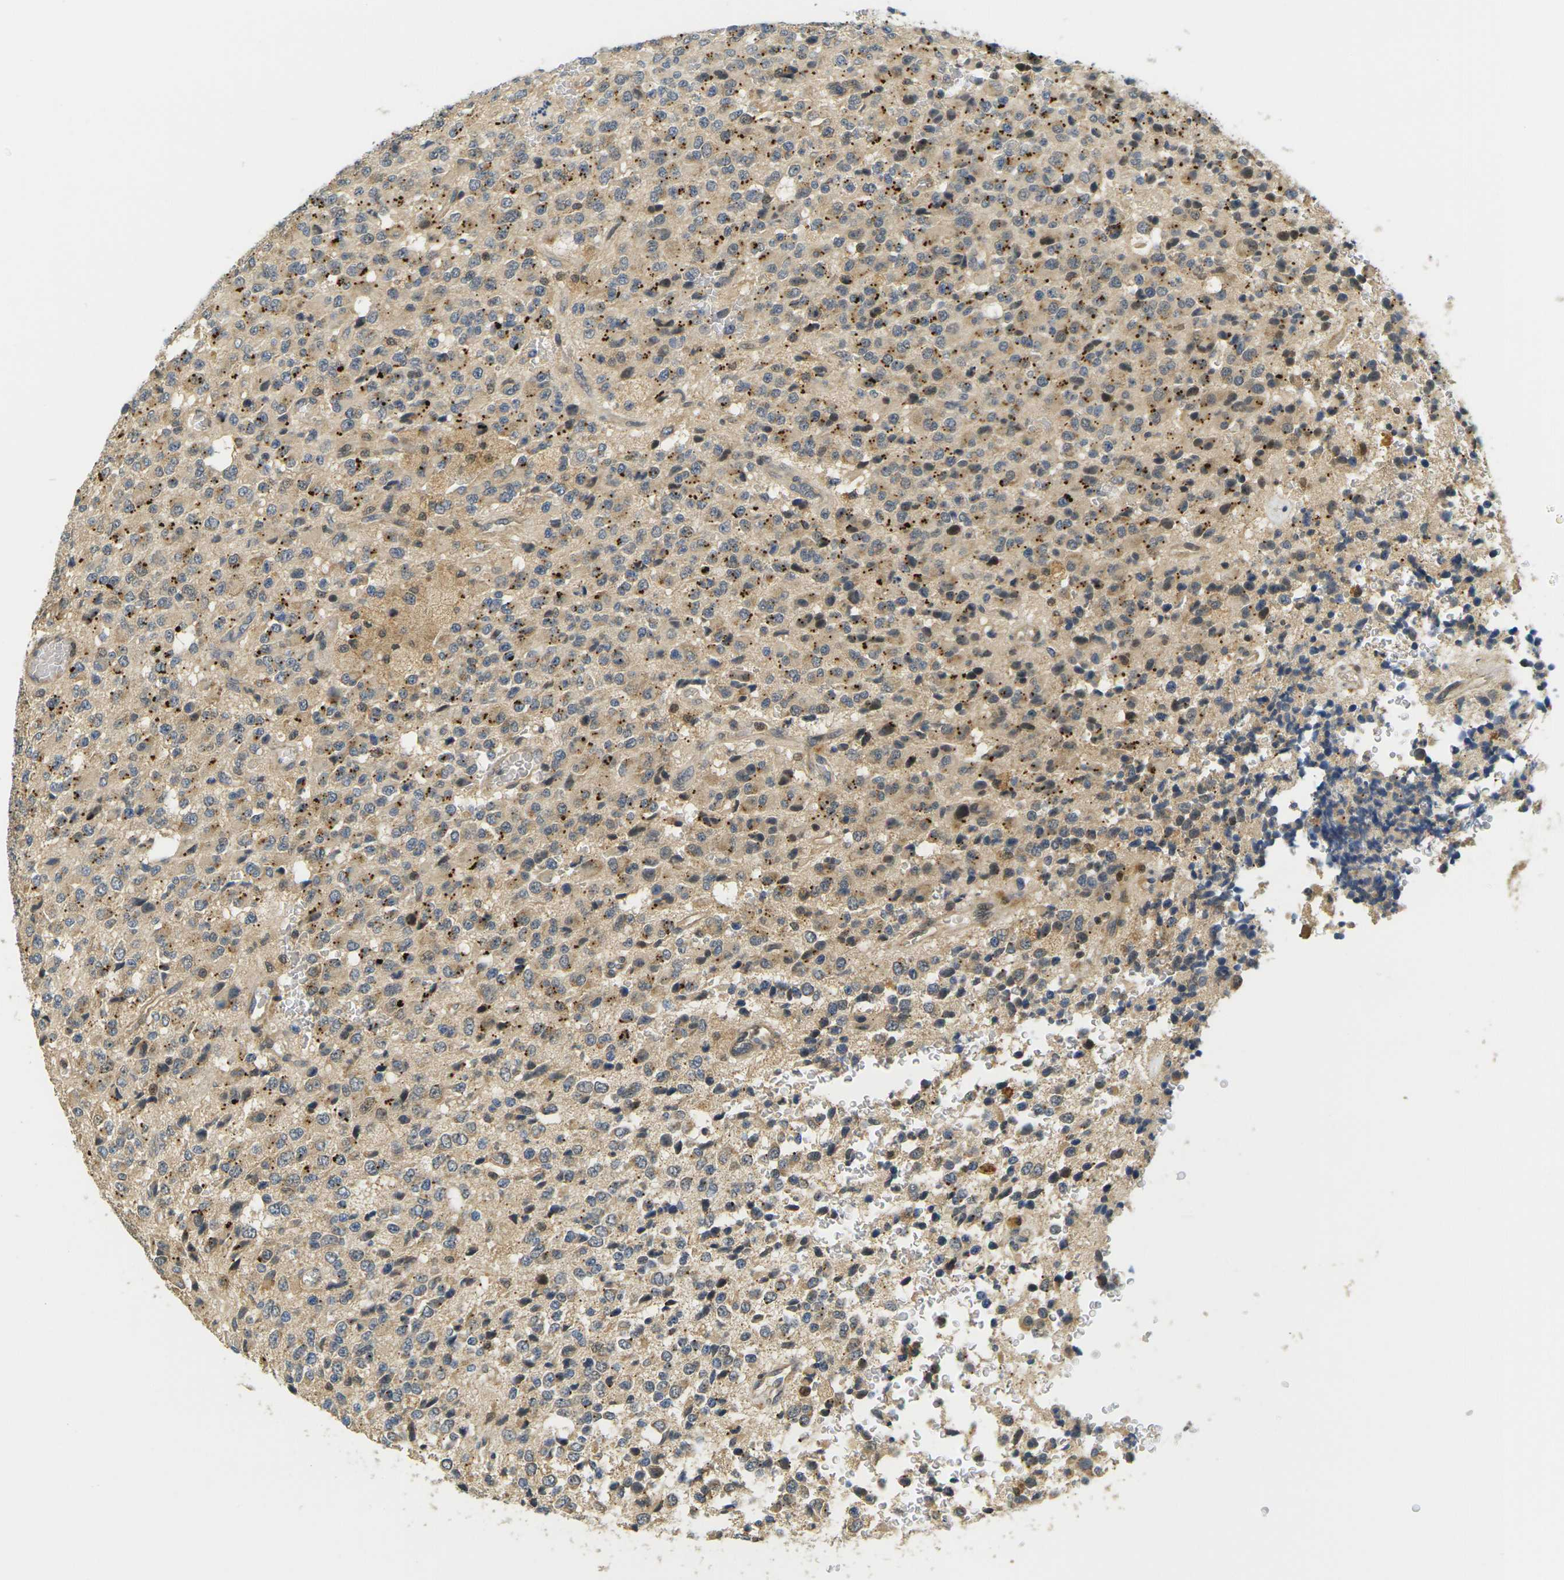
{"staining": {"intensity": "weak", "quantity": ">75%", "location": "cytoplasmic/membranous"}, "tissue": "glioma", "cell_type": "Tumor cells", "image_type": "cancer", "snomed": [{"axis": "morphology", "description": "Glioma, malignant, High grade"}, {"axis": "topography", "description": "pancreas cauda"}], "caption": "Immunohistochemistry histopathology image of neoplastic tissue: glioma stained using immunohistochemistry exhibits low levels of weak protein expression localized specifically in the cytoplasmic/membranous of tumor cells, appearing as a cytoplasmic/membranous brown color.", "gene": "KLHL8", "patient": {"sex": "male", "age": 60}}